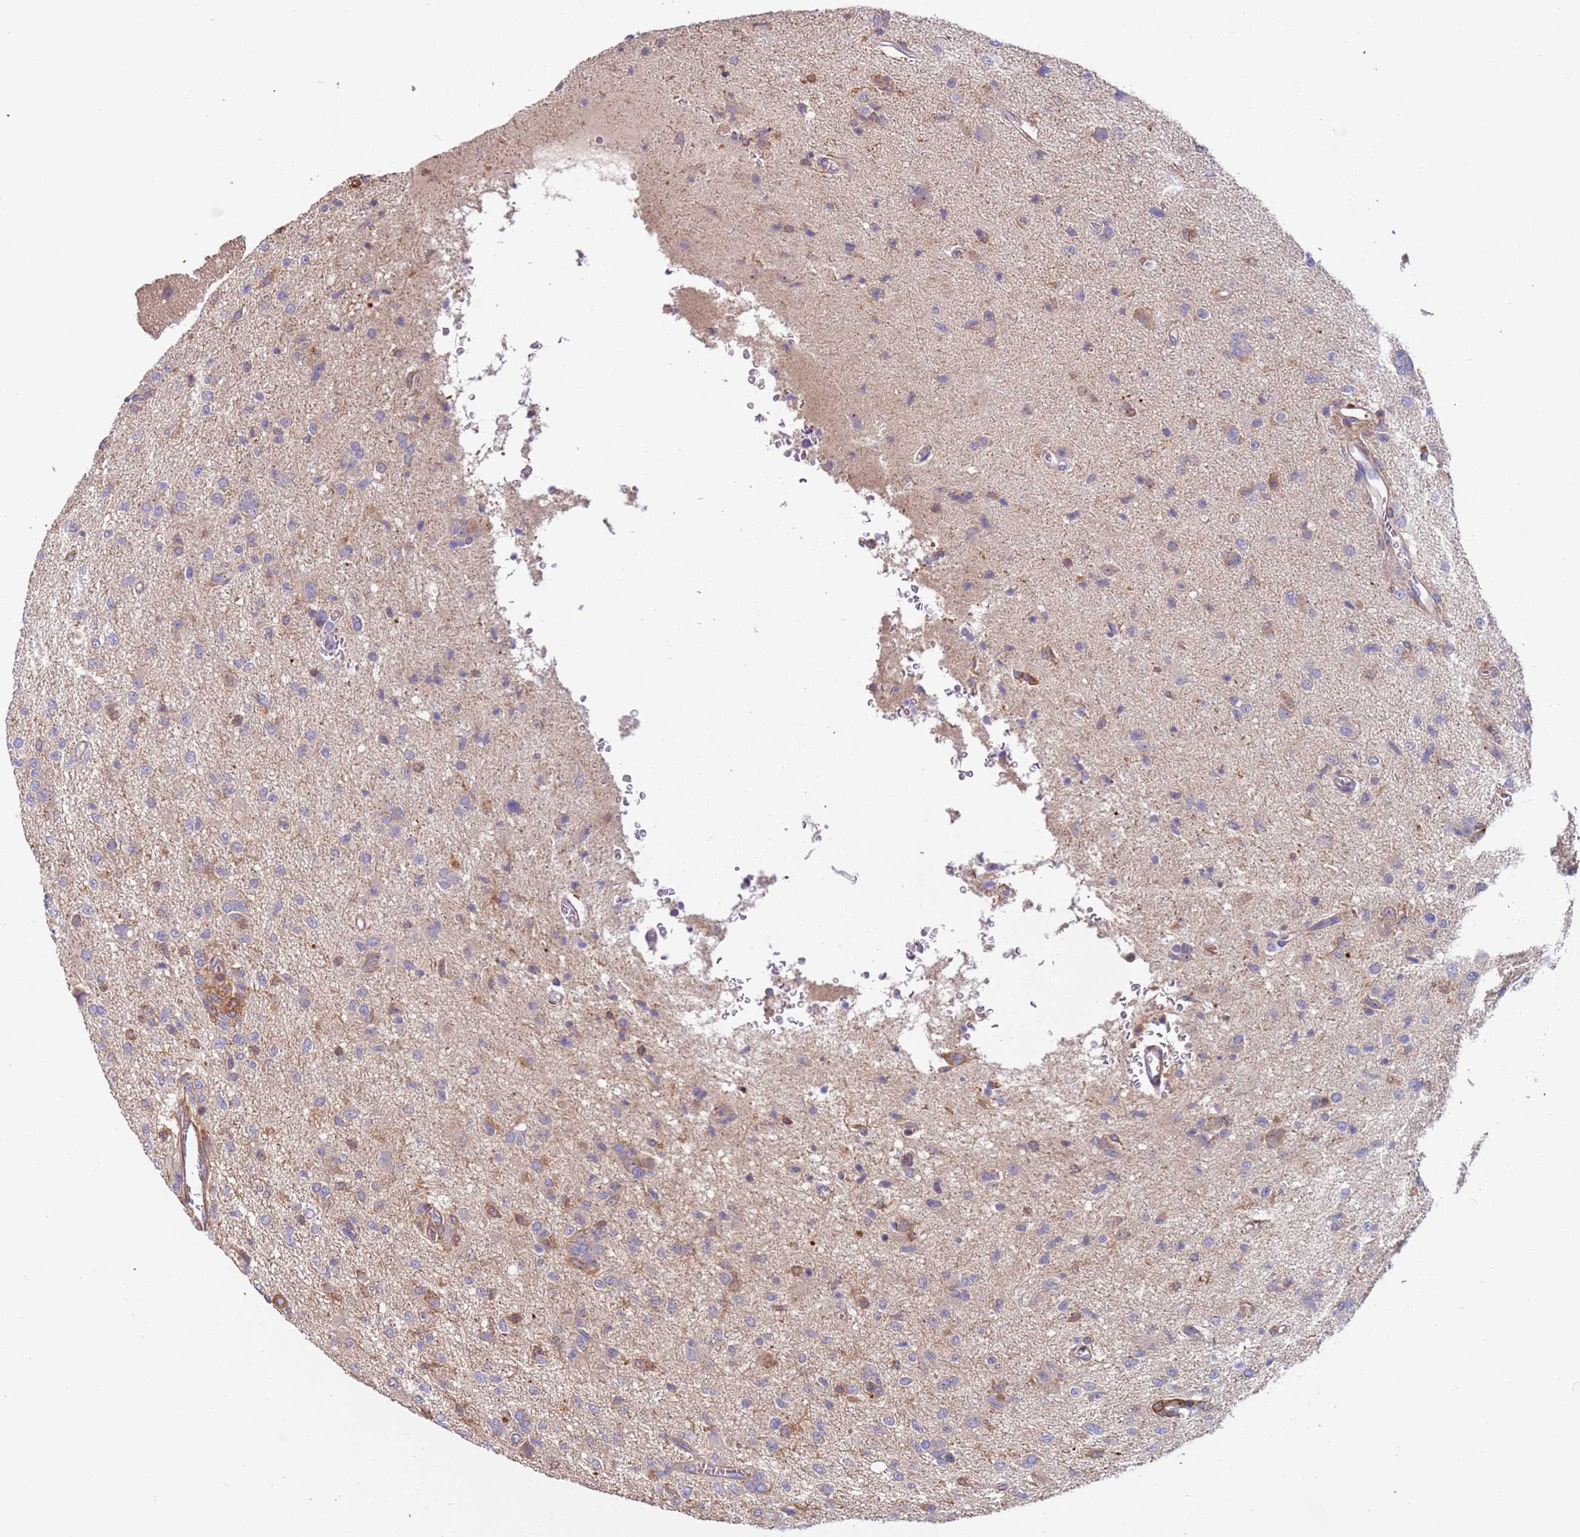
{"staining": {"intensity": "negative", "quantity": "none", "location": "none"}, "tissue": "glioma", "cell_type": "Tumor cells", "image_type": "cancer", "snomed": [{"axis": "morphology", "description": "Glioma, malignant, High grade"}, {"axis": "topography", "description": "Brain"}], "caption": "Immunohistochemistry histopathology image of human high-grade glioma (malignant) stained for a protein (brown), which displays no staining in tumor cells.", "gene": "SYT4", "patient": {"sex": "female", "age": 57}}